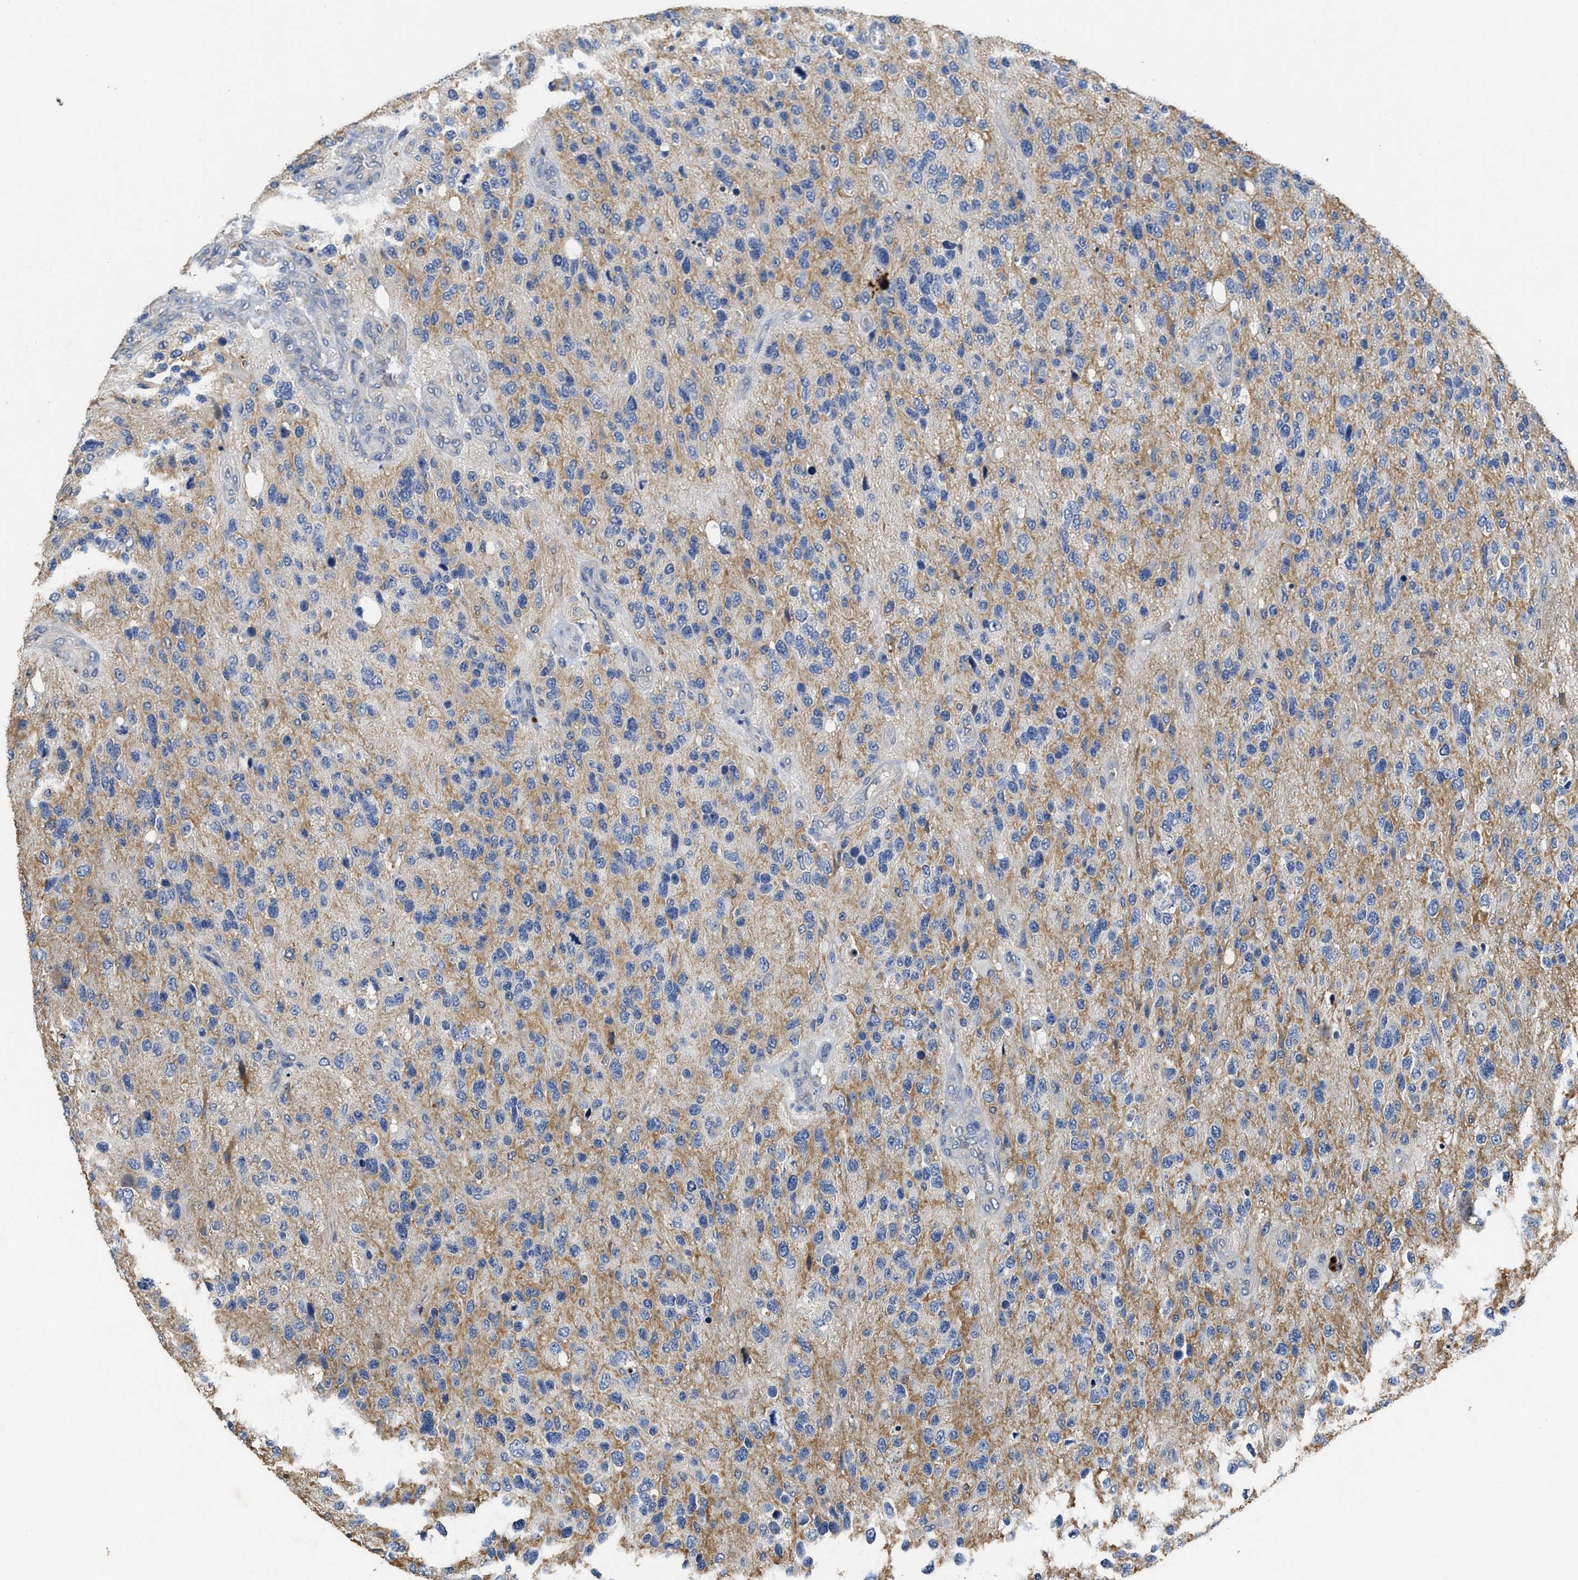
{"staining": {"intensity": "moderate", "quantity": "<25%", "location": "cytoplasmic/membranous"}, "tissue": "glioma", "cell_type": "Tumor cells", "image_type": "cancer", "snomed": [{"axis": "morphology", "description": "Glioma, malignant, High grade"}, {"axis": "topography", "description": "Brain"}], "caption": "IHC (DAB (3,3'-diaminobenzidine)) staining of malignant high-grade glioma exhibits moderate cytoplasmic/membranous protein staining in approximately <25% of tumor cells.", "gene": "C3", "patient": {"sex": "female", "age": 58}}